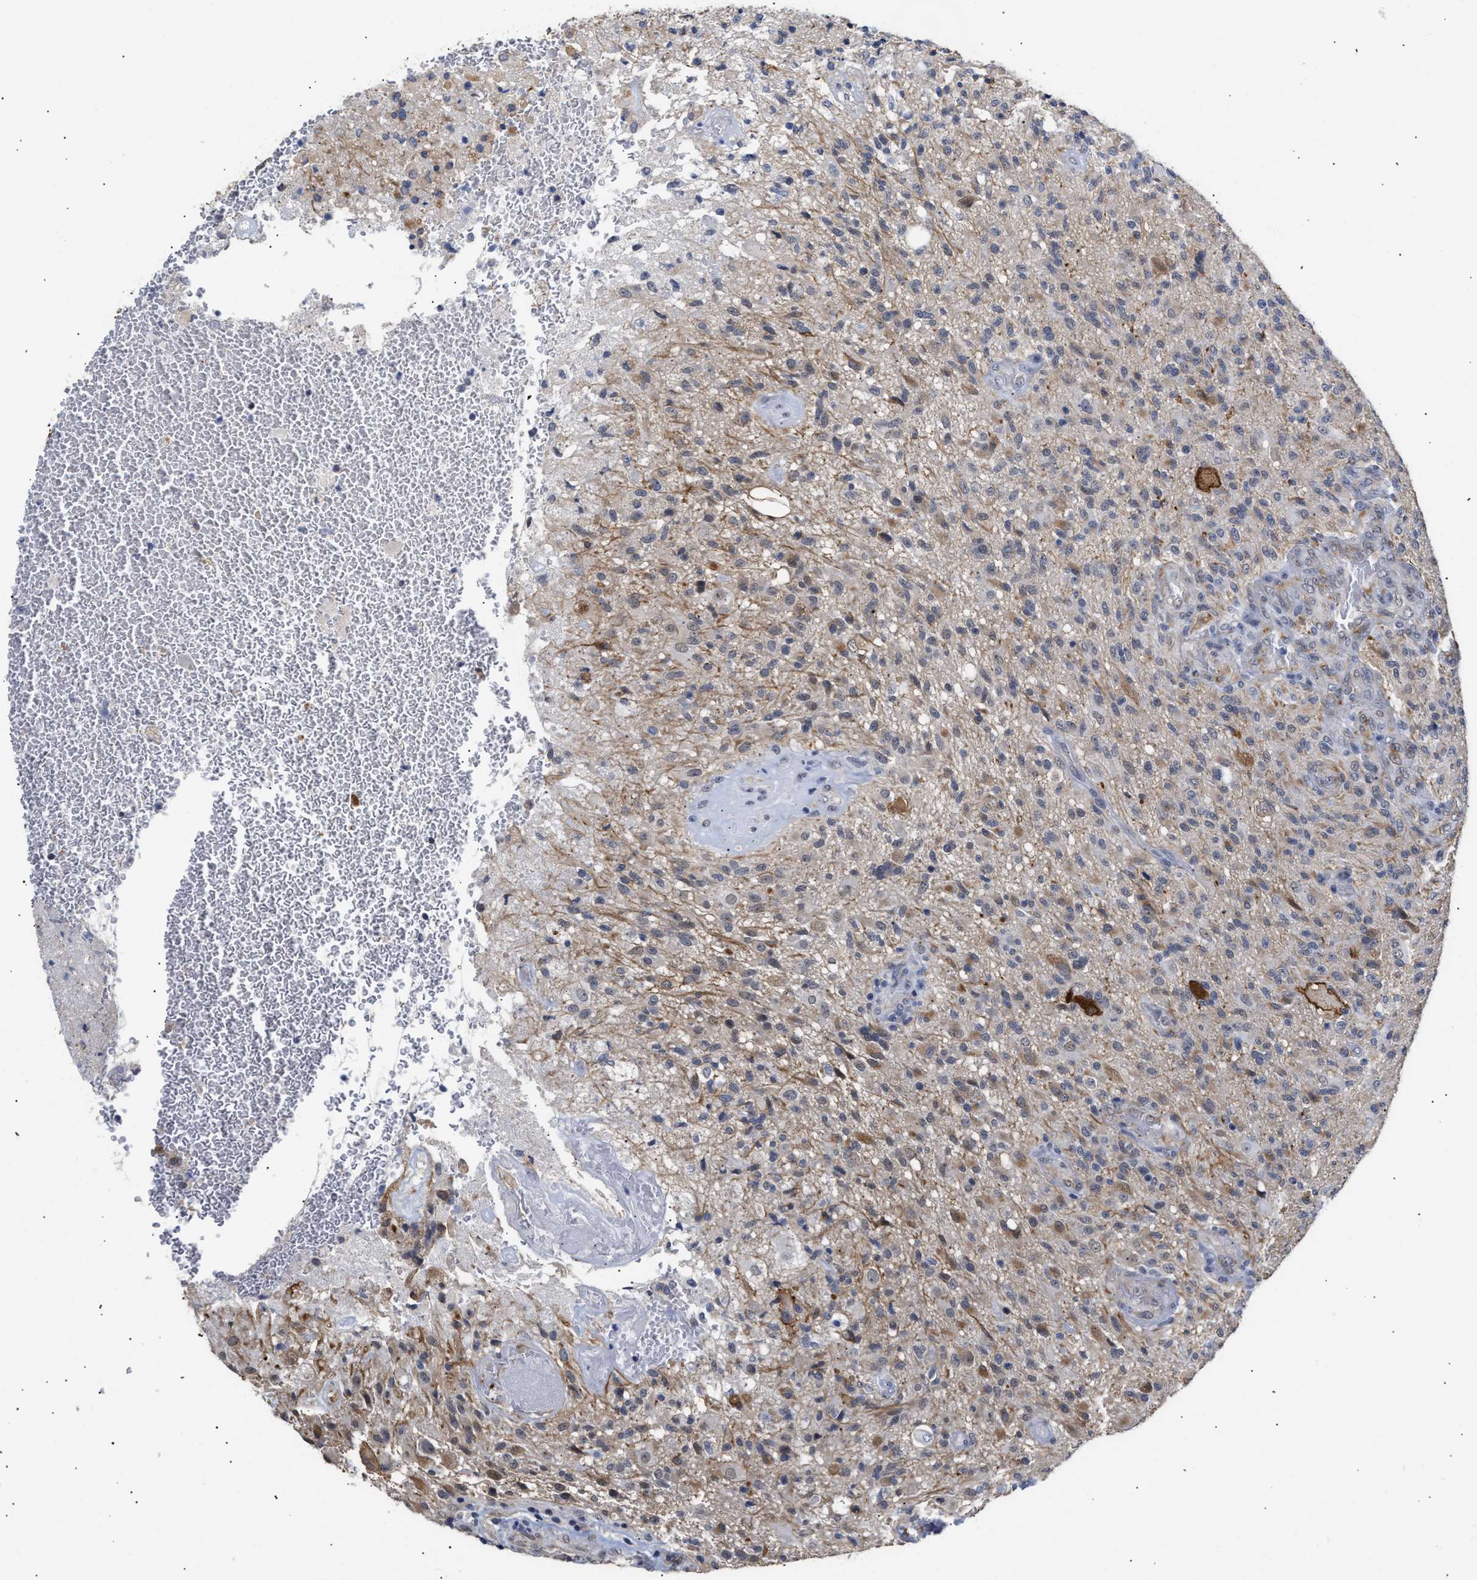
{"staining": {"intensity": "moderate", "quantity": "<25%", "location": "cytoplasmic/membranous"}, "tissue": "glioma", "cell_type": "Tumor cells", "image_type": "cancer", "snomed": [{"axis": "morphology", "description": "Glioma, malignant, High grade"}, {"axis": "topography", "description": "Brain"}], "caption": "This histopathology image displays immunohistochemistry (IHC) staining of glioma, with low moderate cytoplasmic/membranous positivity in about <25% of tumor cells.", "gene": "AHNAK2", "patient": {"sex": "male", "age": 71}}